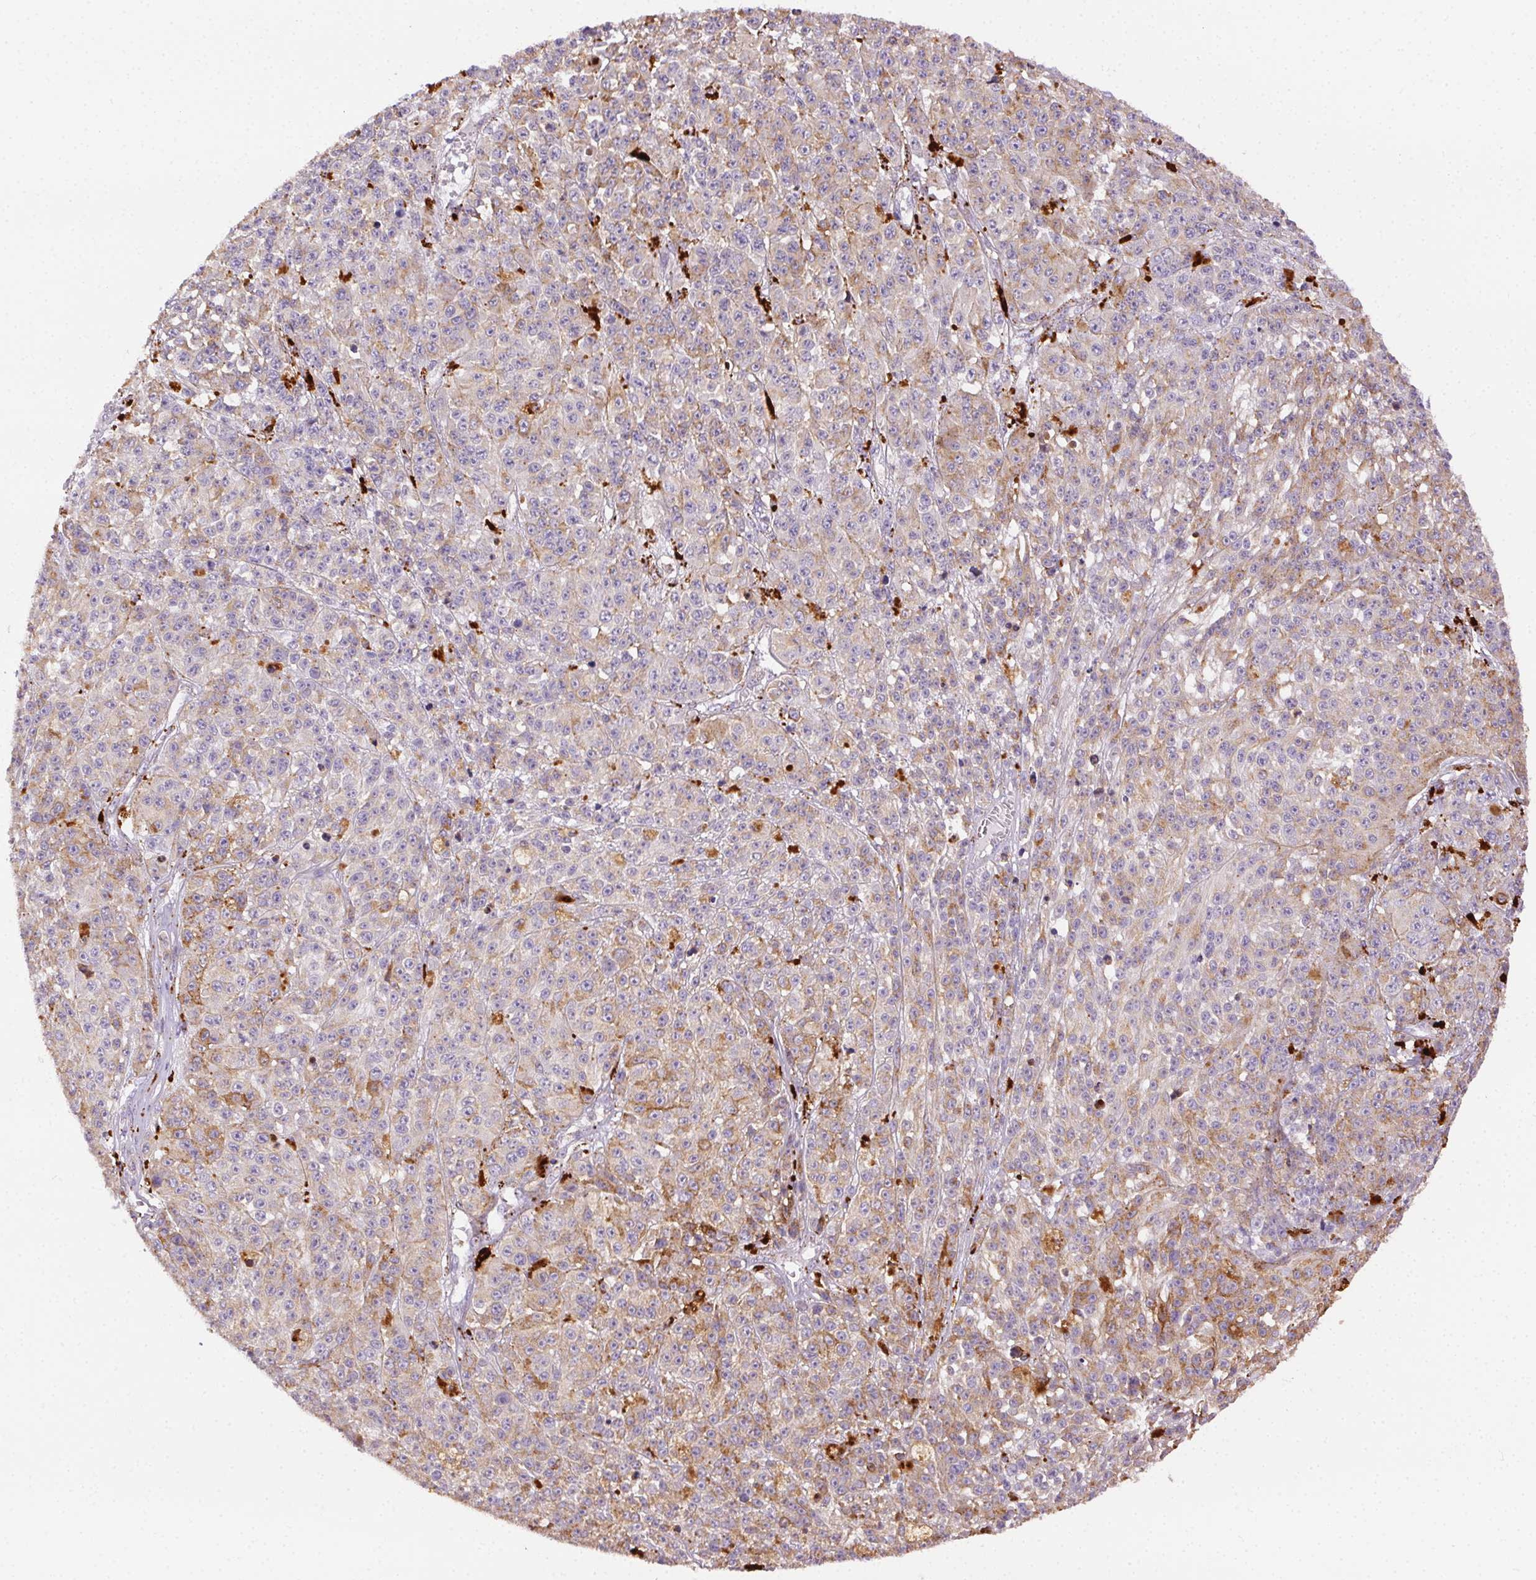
{"staining": {"intensity": "weak", "quantity": "25%-75%", "location": "cytoplasmic/membranous"}, "tissue": "melanoma", "cell_type": "Tumor cells", "image_type": "cancer", "snomed": [{"axis": "morphology", "description": "Malignant melanoma, NOS"}, {"axis": "topography", "description": "Skin"}], "caption": "Immunohistochemical staining of malignant melanoma displays low levels of weak cytoplasmic/membranous positivity in approximately 25%-75% of tumor cells.", "gene": "SCPEP1", "patient": {"sex": "female", "age": 58}}